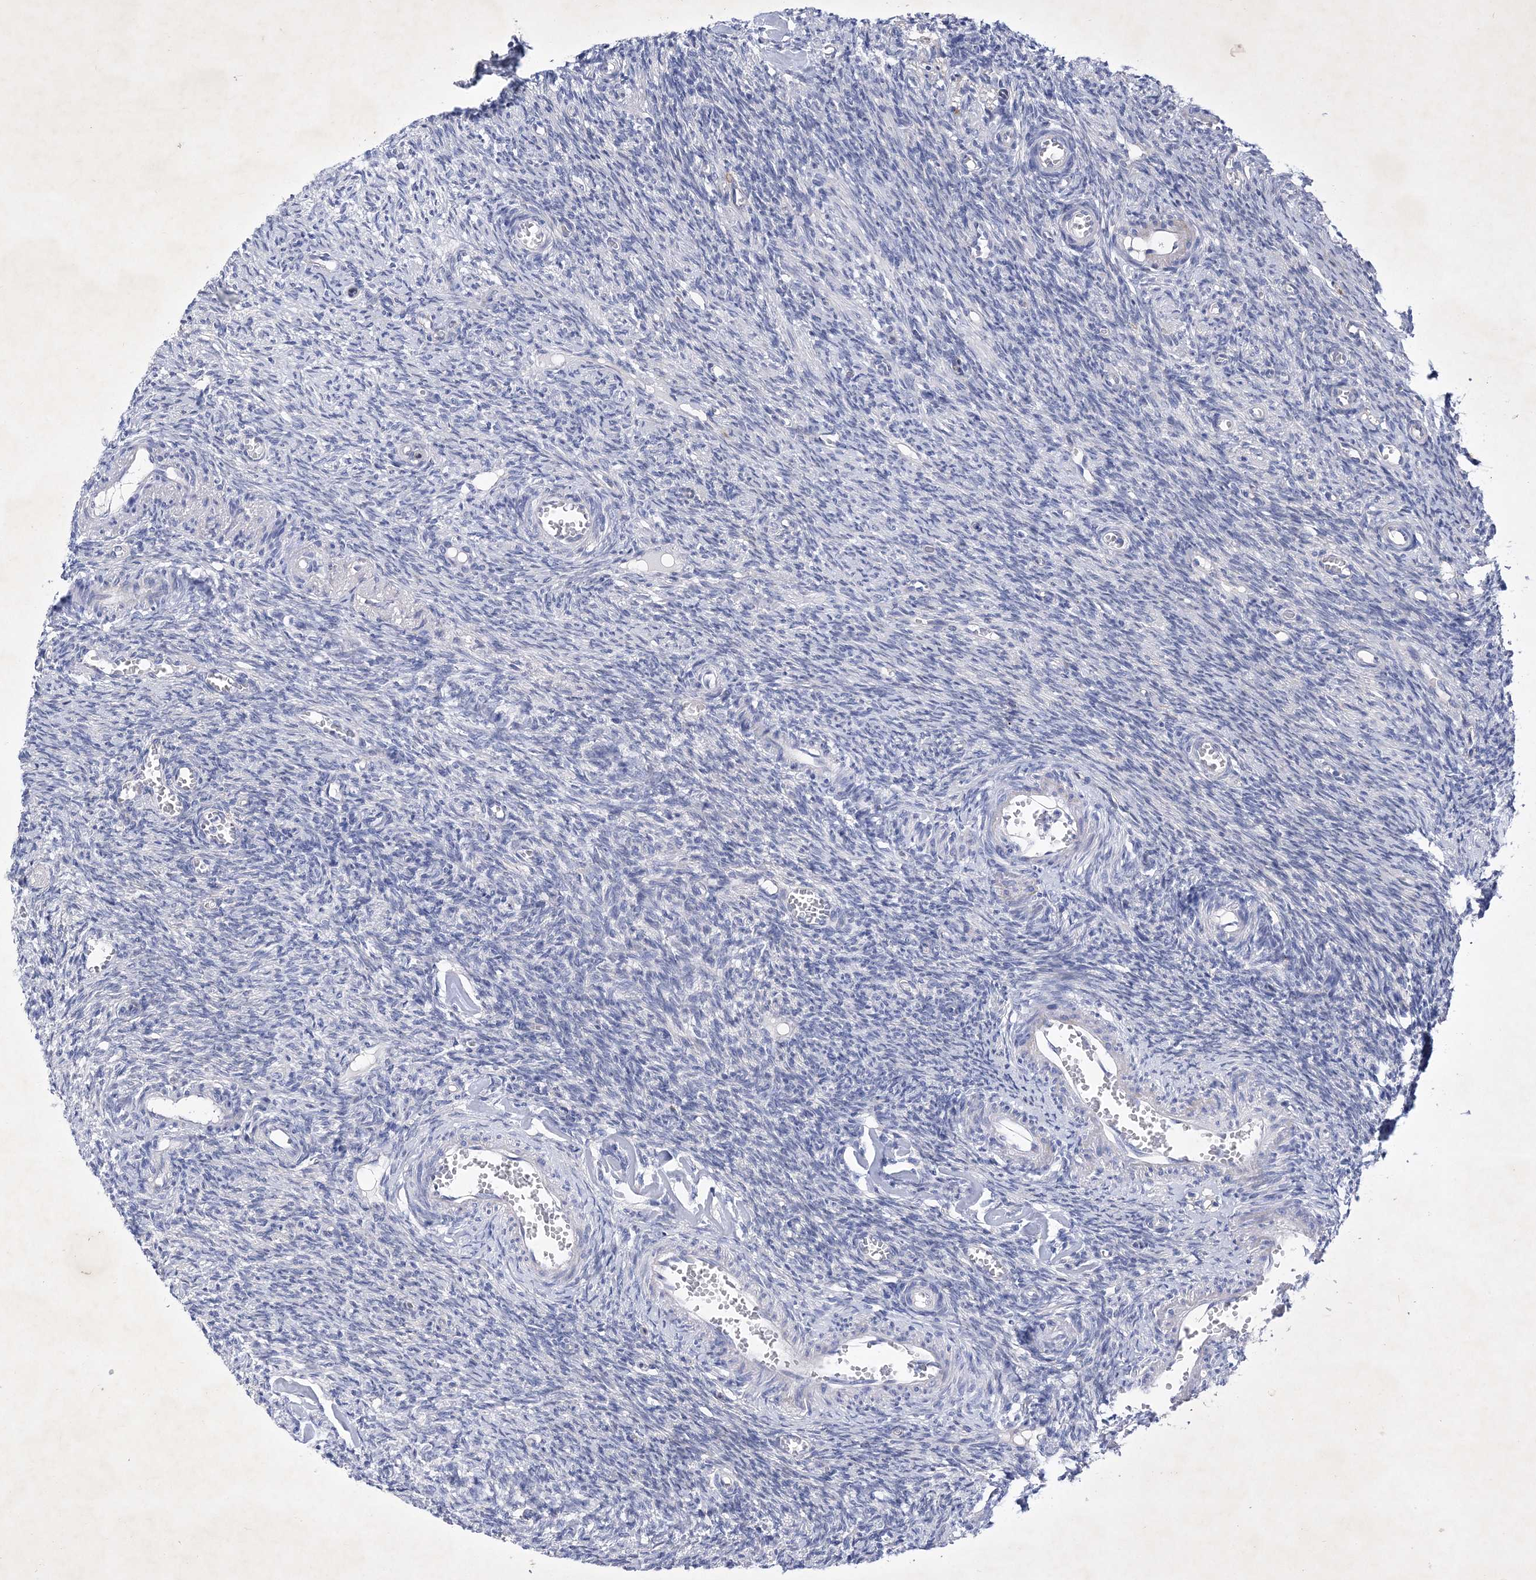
{"staining": {"intensity": "negative", "quantity": "none", "location": "none"}, "tissue": "ovary", "cell_type": "Ovarian stroma cells", "image_type": "normal", "snomed": [{"axis": "morphology", "description": "Normal tissue, NOS"}, {"axis": "topography", "description": "Ovary"}], "caption": "The IHC histopathology image has no significant staining in ovarian stroma cells of ovary. (Brightfield microscopy of DAB immunohistochemistry at high magnification).", "gene": "GPN1", "patient": {"sex": "female", "age": 27}}